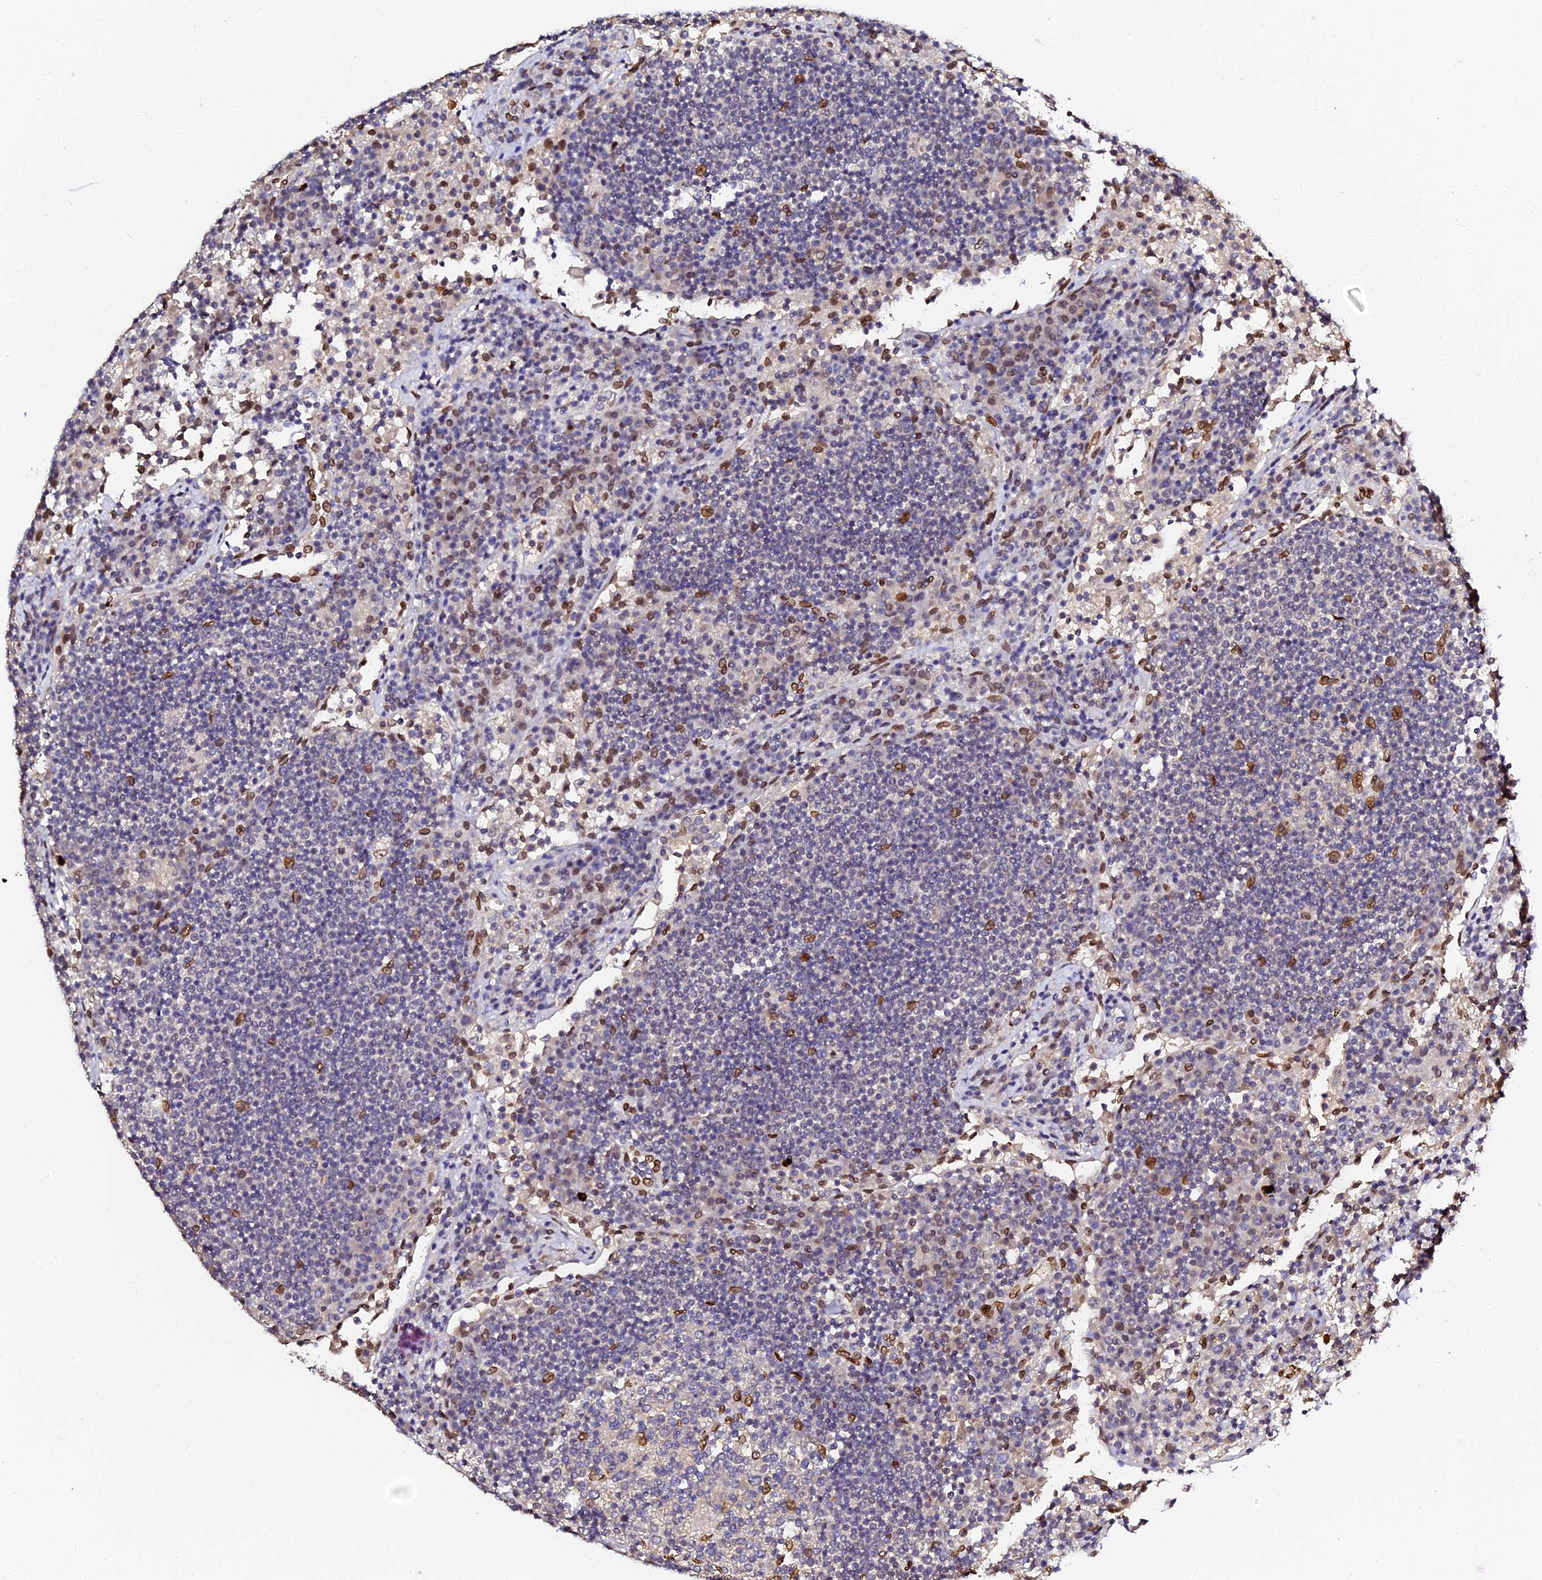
{"staining": {"intensity": "moderate", "quantity": "<25%", "location": "cytoplasmic/membranous,nuclear"}, "tissue": "lymph node", "cell_type": "Germinal center cells", "image_type": "normal", "snomed": [{"axis": "morphology", "description": "Normal tissue, NOS"}, {"axis": "topography", "description": "Lymph node"}], "caption": "Human lymph node stained with a protein marker demonstrates moderate staining in germinal center cells.", "gene": "ANAPC5", "patient": {"sex": "female", "age": 53}}